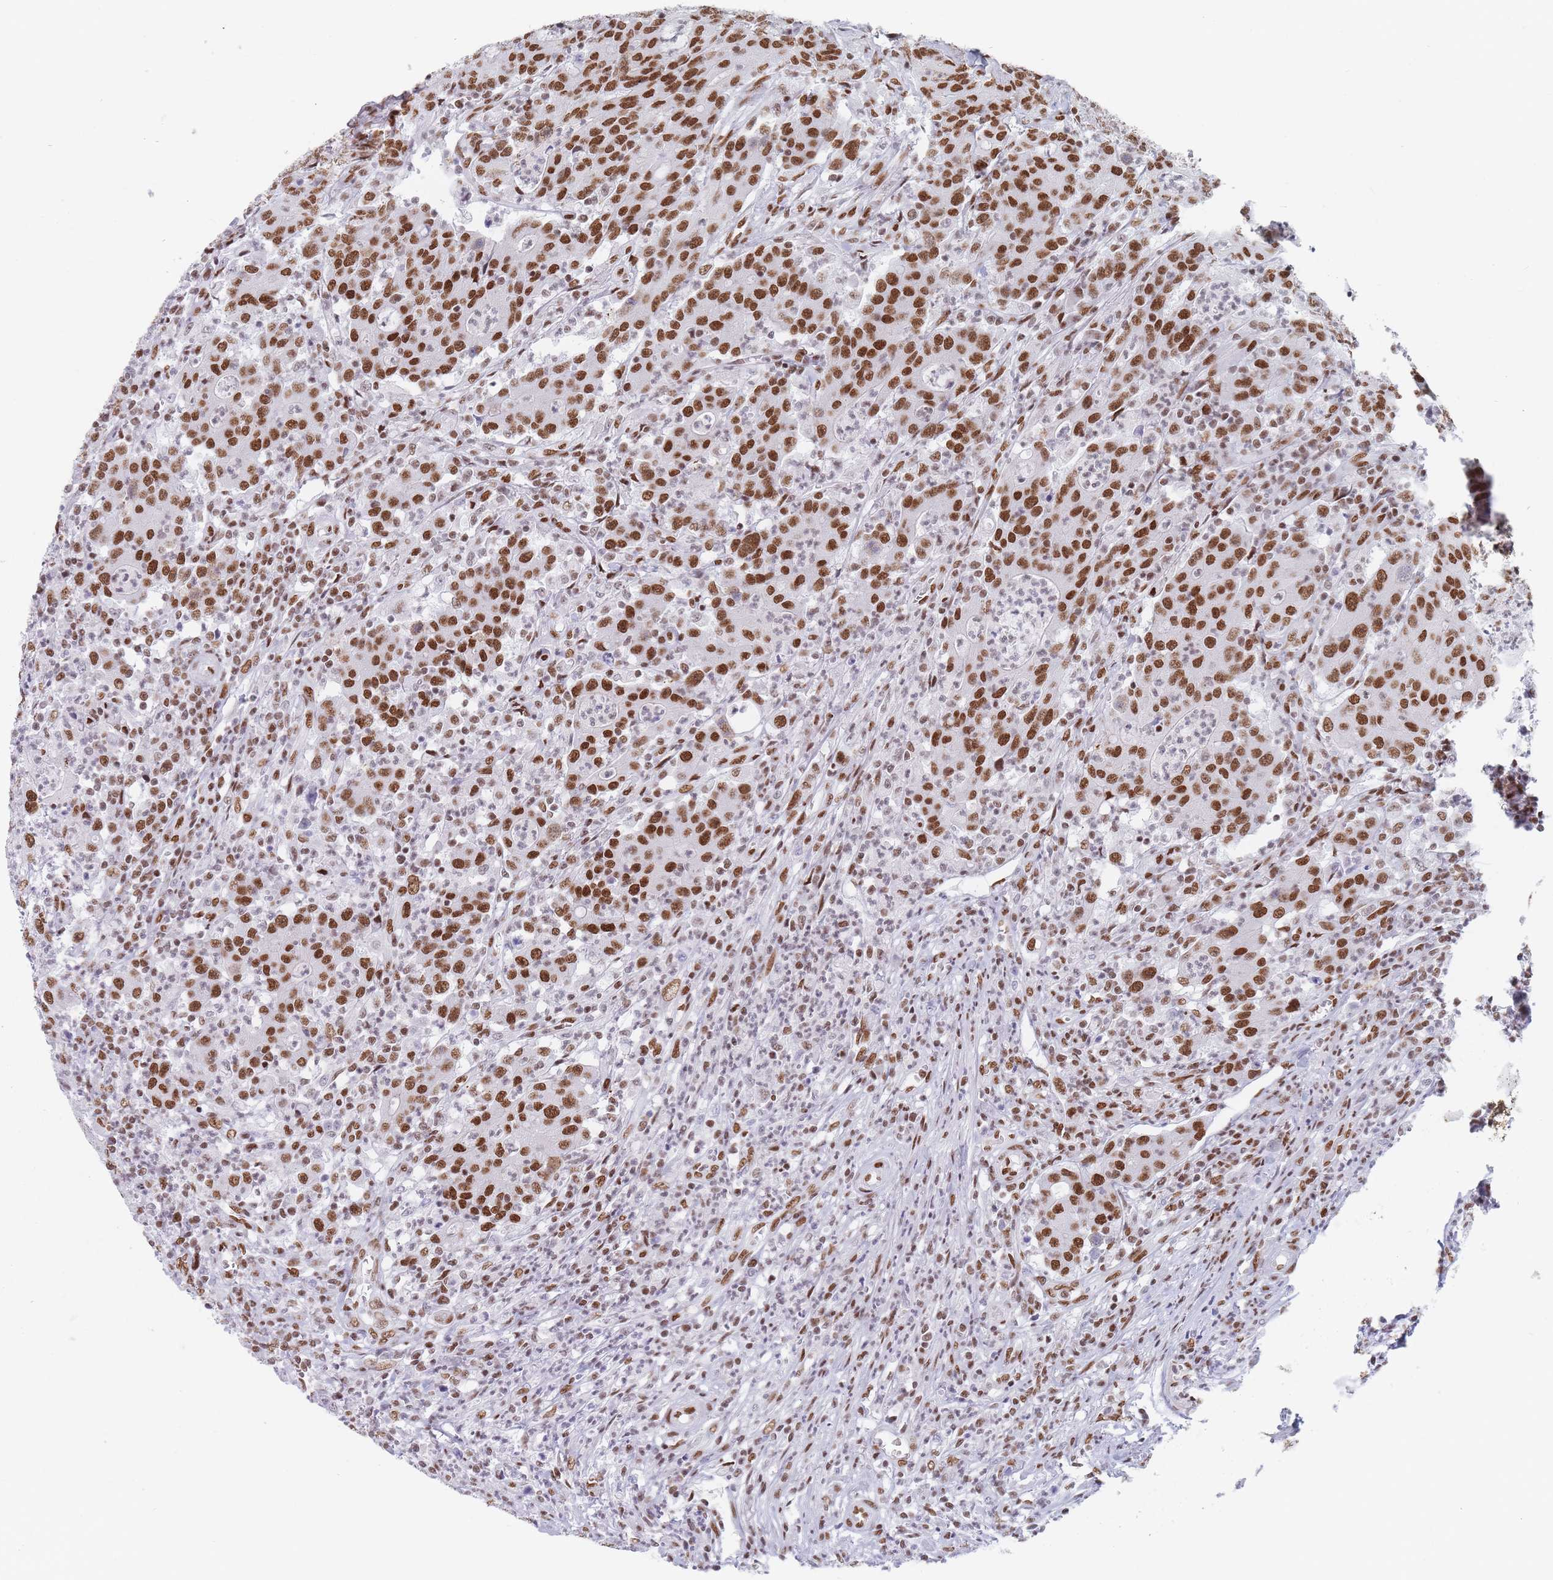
{"staining": {"intensity": "moderate", "quantity": ">75%", "location": "nuclear"}, "tissue": "colorectal cancer", "cell_type": "Tumor cells", "image_type": "cancer", "snomed": [{"axis": "morphology", "description": "Adenocarcinoma, NOS"}, {"axis": "topography", "description": "Colon"}], "caption": "Colorectal cancer (adenocarcinoma) stained for a protein (brown) shows moderate nuclear positive positivity in about >75% of tumor cells.", "gene": "SAFB2", "patient": {"sex": "male", "age": 83}}